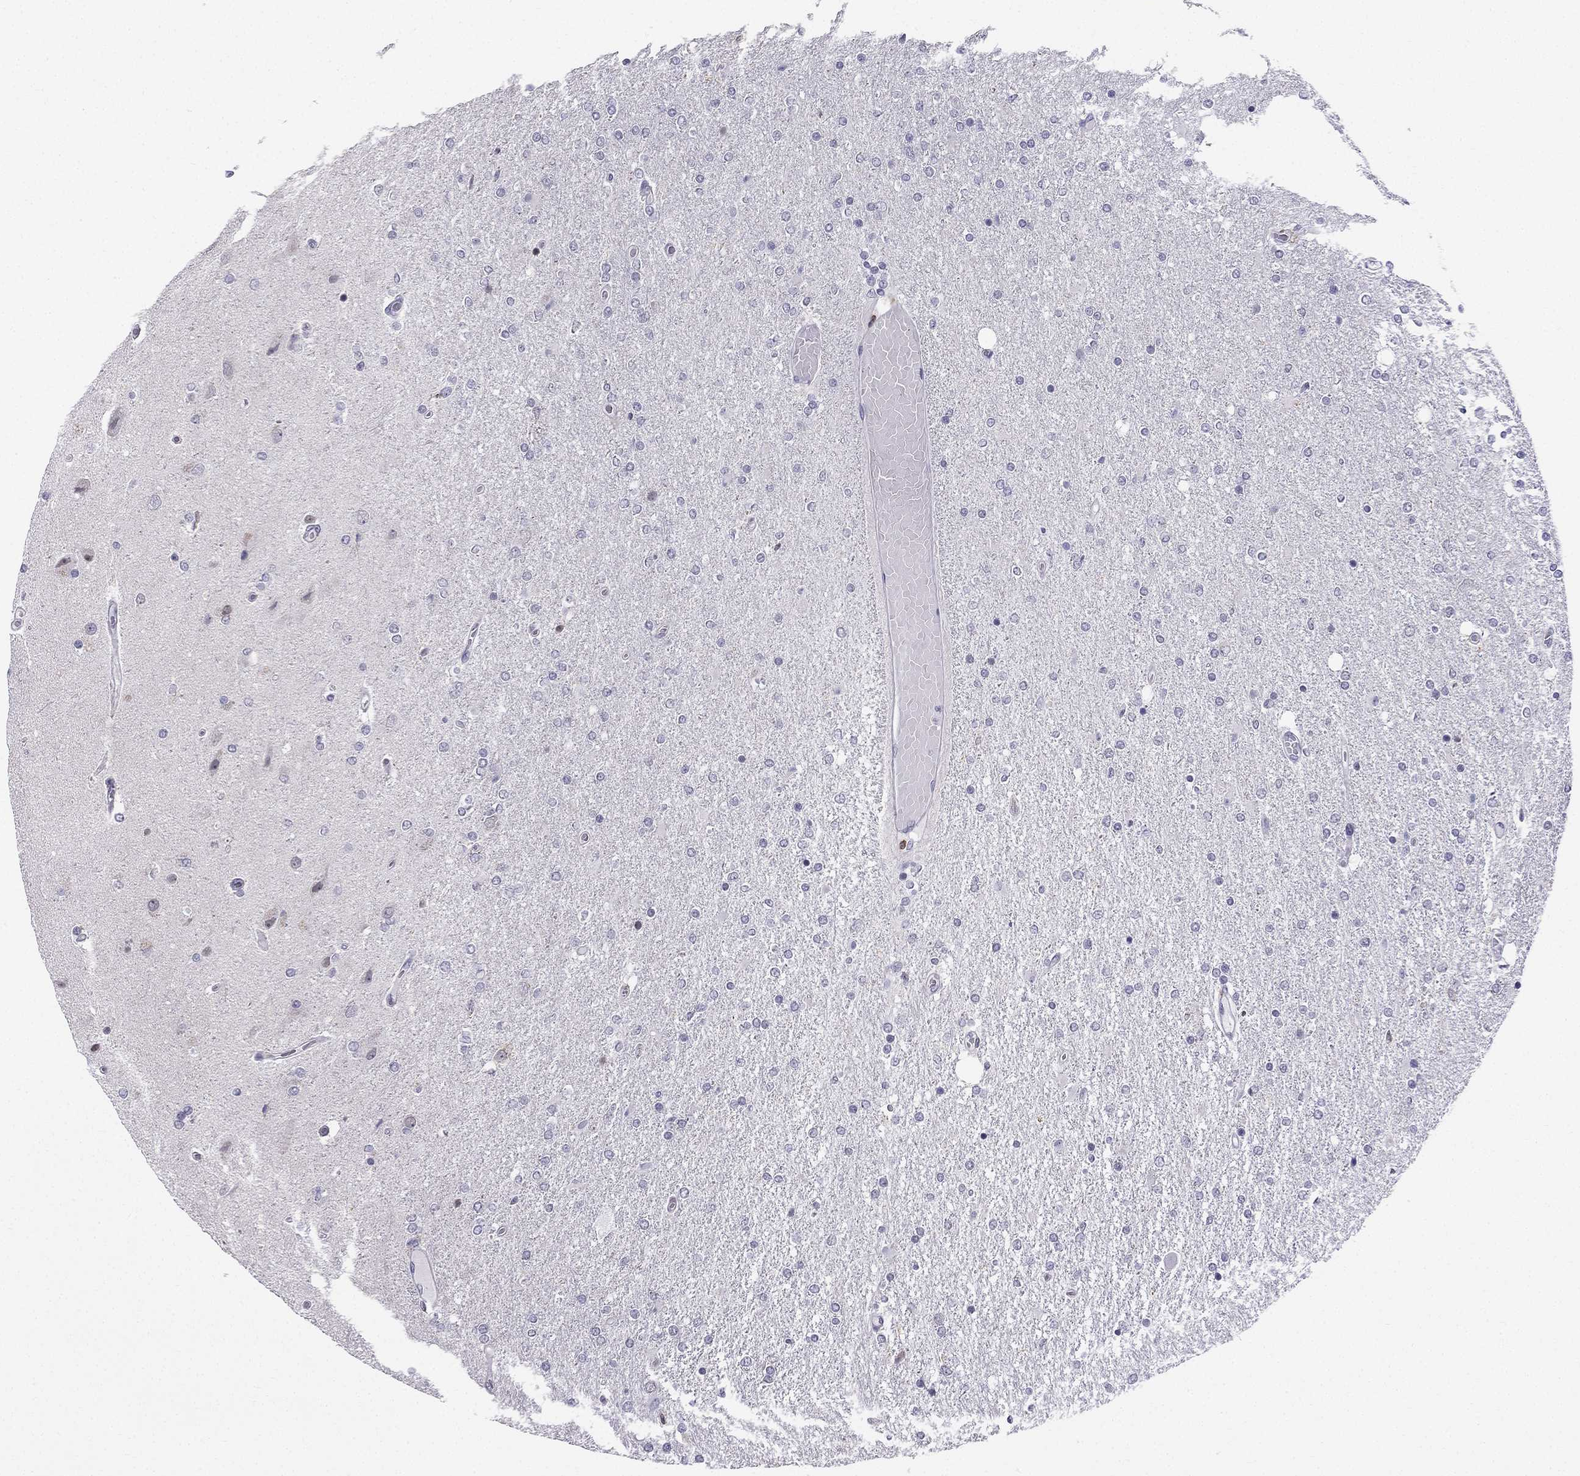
{"staining": {"intensity": "negative", "quantity": "none", "location": "none"}, "tissue": "glioma", "cell_type": "Tumor cells", "image_type": "cancer", "snomed": [{"axis": "morphology", "description": "Glioma, malignant, High grade"}, {"axis": "topography", "description": "Cerebral cortex"}], "caption": "Immunohistochemistry (IHC) histopathology image of neoplastic tissue: human glioma stained with DAB exhibits no significant protein staining in tumor cells.", "gene": "CCK", "patient": {"sex": "male", "age": 70}}